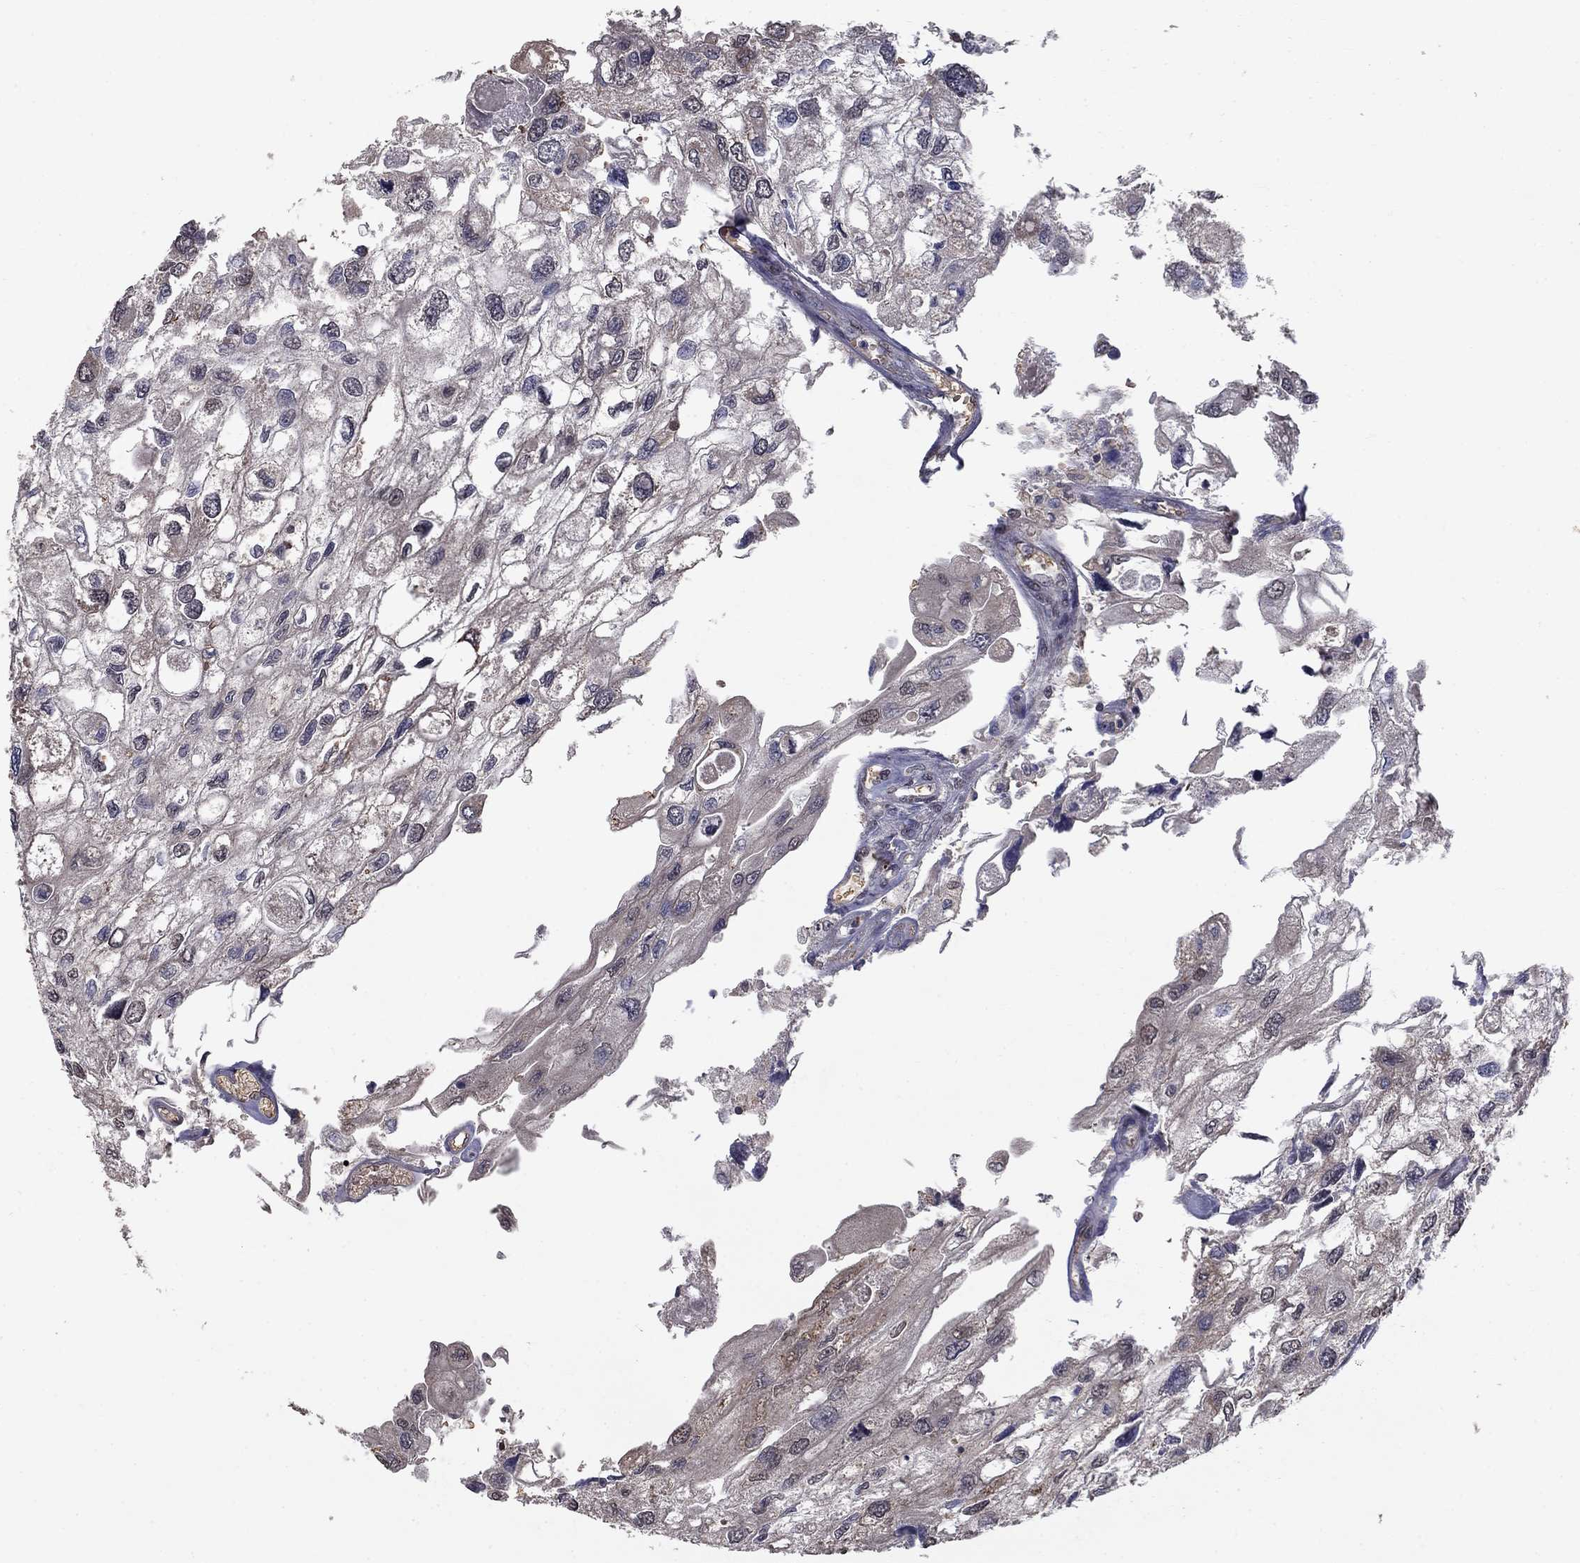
{"staining": {"intensity": "negative", "quantity": "none", "location": "none"}, "tissue": "urothelial cancer", "cell_type": "Tumor cells", "image_type": "cancer", "snomed": [{"axis": "morphology", "description": "Urothelial carcinoma, High grade"}, {"axis": "topography", "description": "Urinary bladder"}], "caption": "Photomicrograph shows no significant protein positivity in tumor cells of high-grade urothelial carcinoma.", "gene": "SLC2A13", "patient": {"sex": "male", "age": 59}}